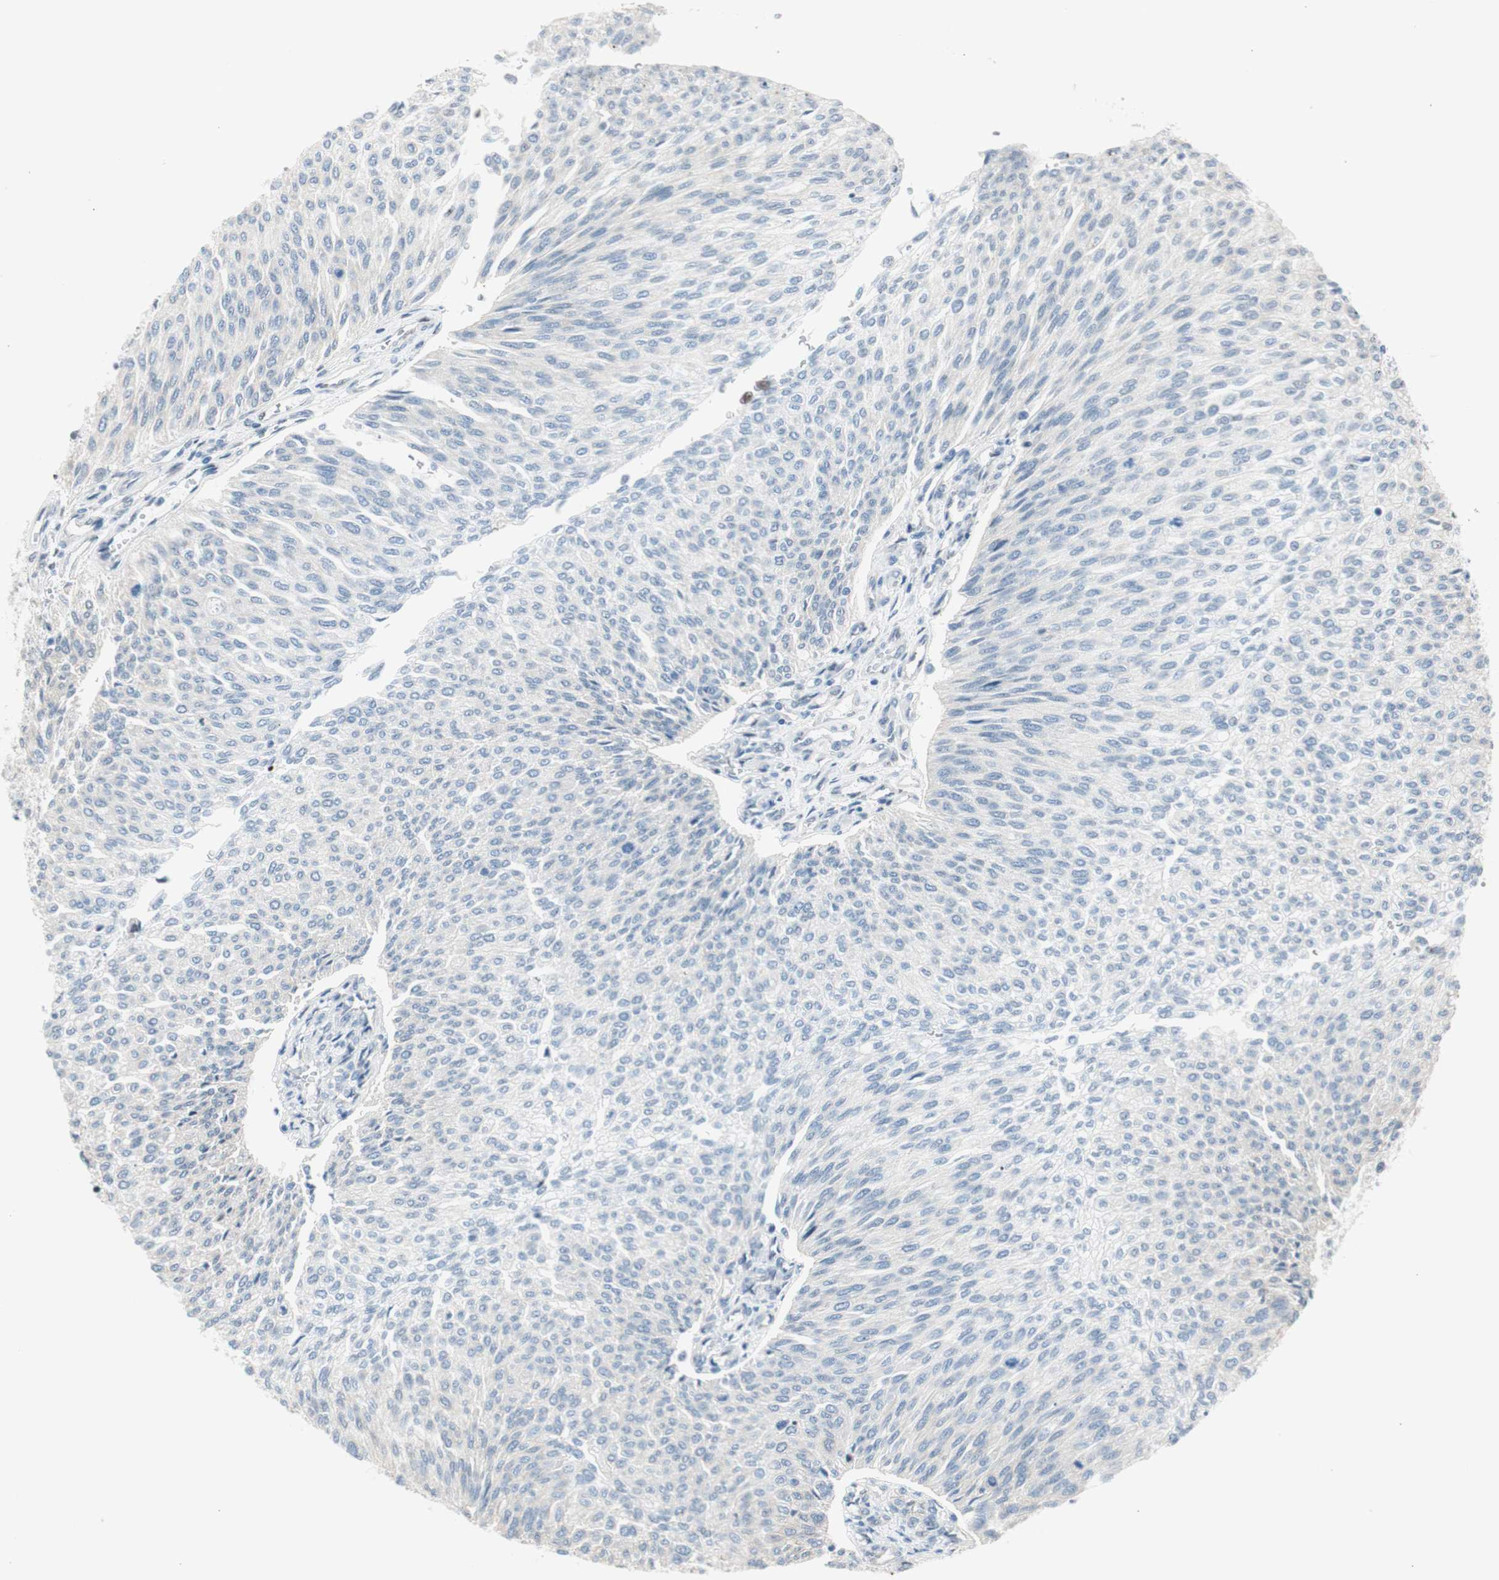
{"staining": {"intensity": "negative", "quantity": "none", "location": "none"}, "tissue": "urothelial cancer", "cell_type": "Tumor cells", "image_type": "cancer", "snomed": [{"axis": "morphology", "description": "Urothelial carcinoma, Low grade"}, {"axis": "topography", "description": "Urinary bladder"}], "caption": "Human low-grade urothelial carcinoma stained for a protein using IHC exhibits no expression in tumor cells.", "gene": "PML", "patient": {"sex": "female", "age": 79}}